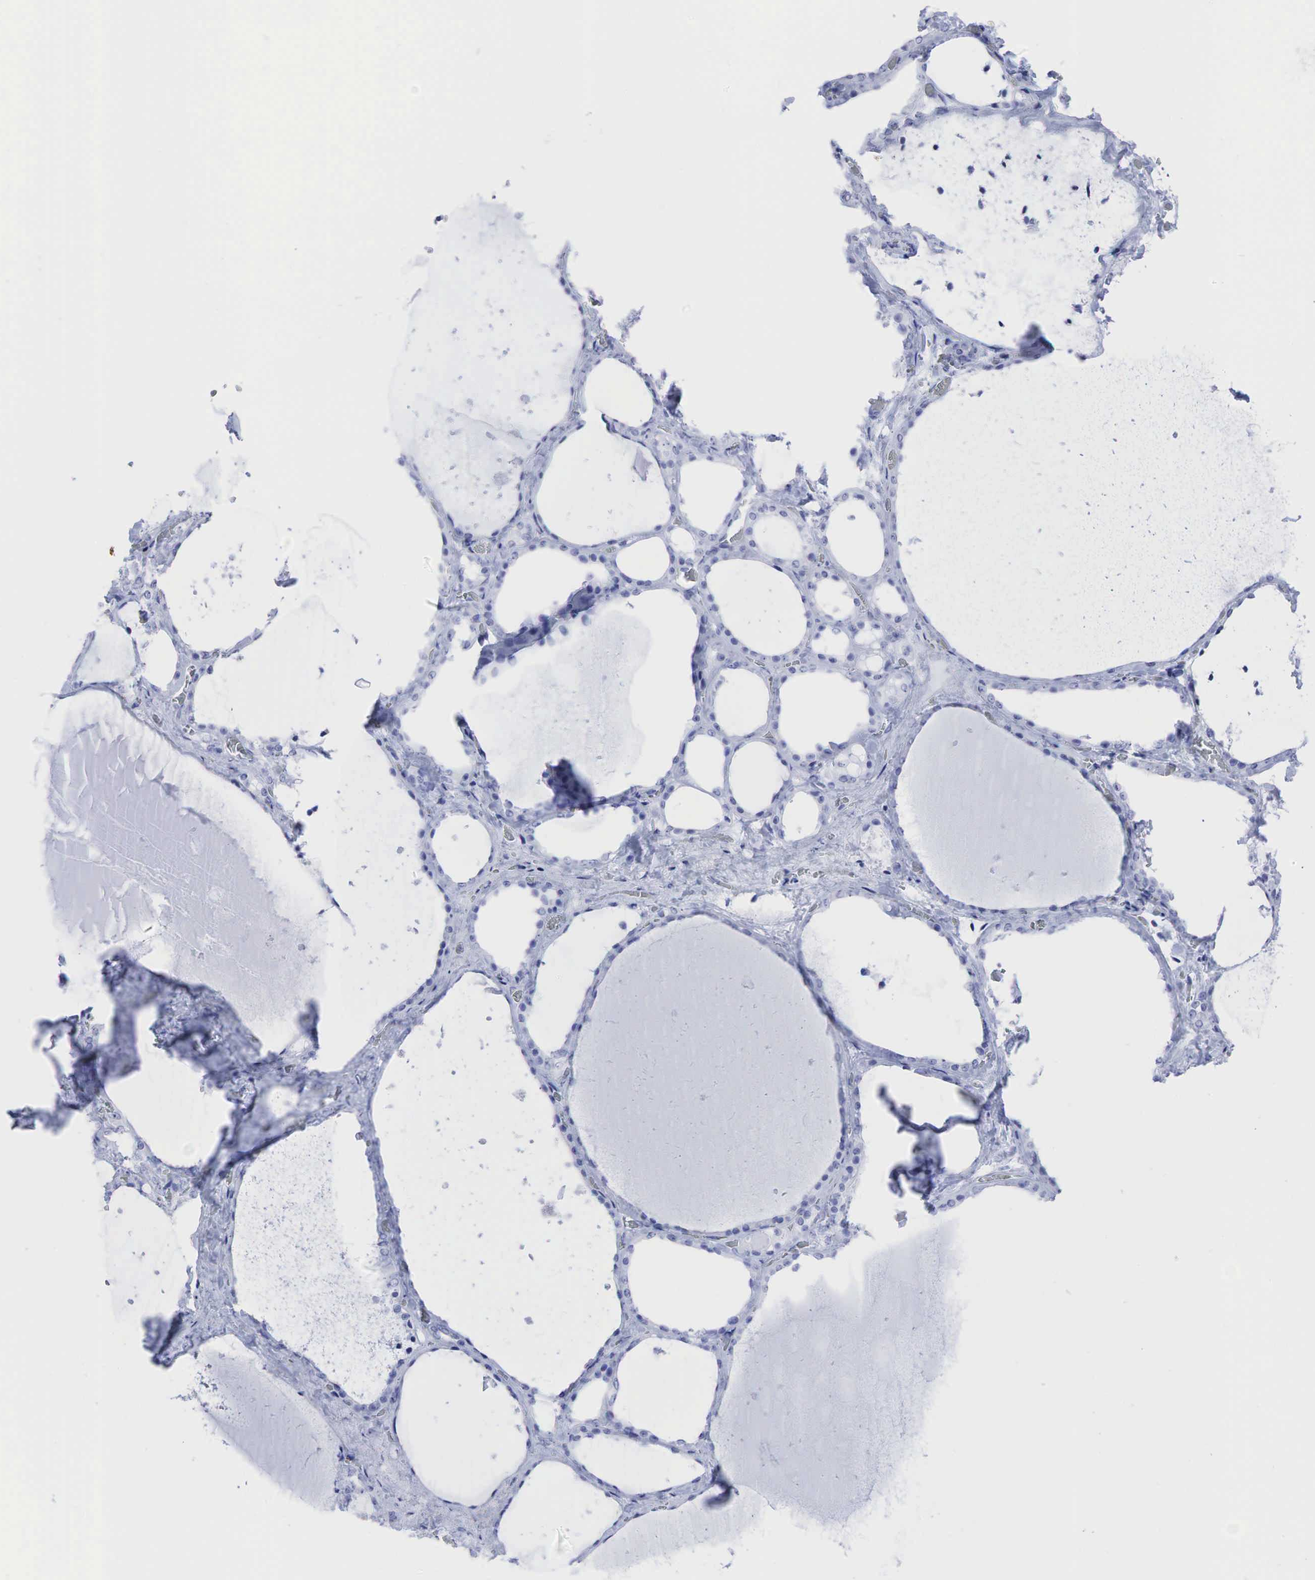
{"staining": {"intensity": "negative", "quantity": "none", "location": "none"}, "tissue": "thyroid gland", "cell_type": "Glandular cells", "image_type": "normal", "snomed": [{"axis": "morphology", "description": "Normal tissue, NOS"}, {"axis": "topography", "description": "Thyroid gland"}], "caption": "This is a histopathology image of immunohistochemistry (IHC) staining of unremarkable thyroid gland, which shows no expression in glandular cells.", "gene": "TNFRSF8", "patient": {"sex": "male", "age": 76}}